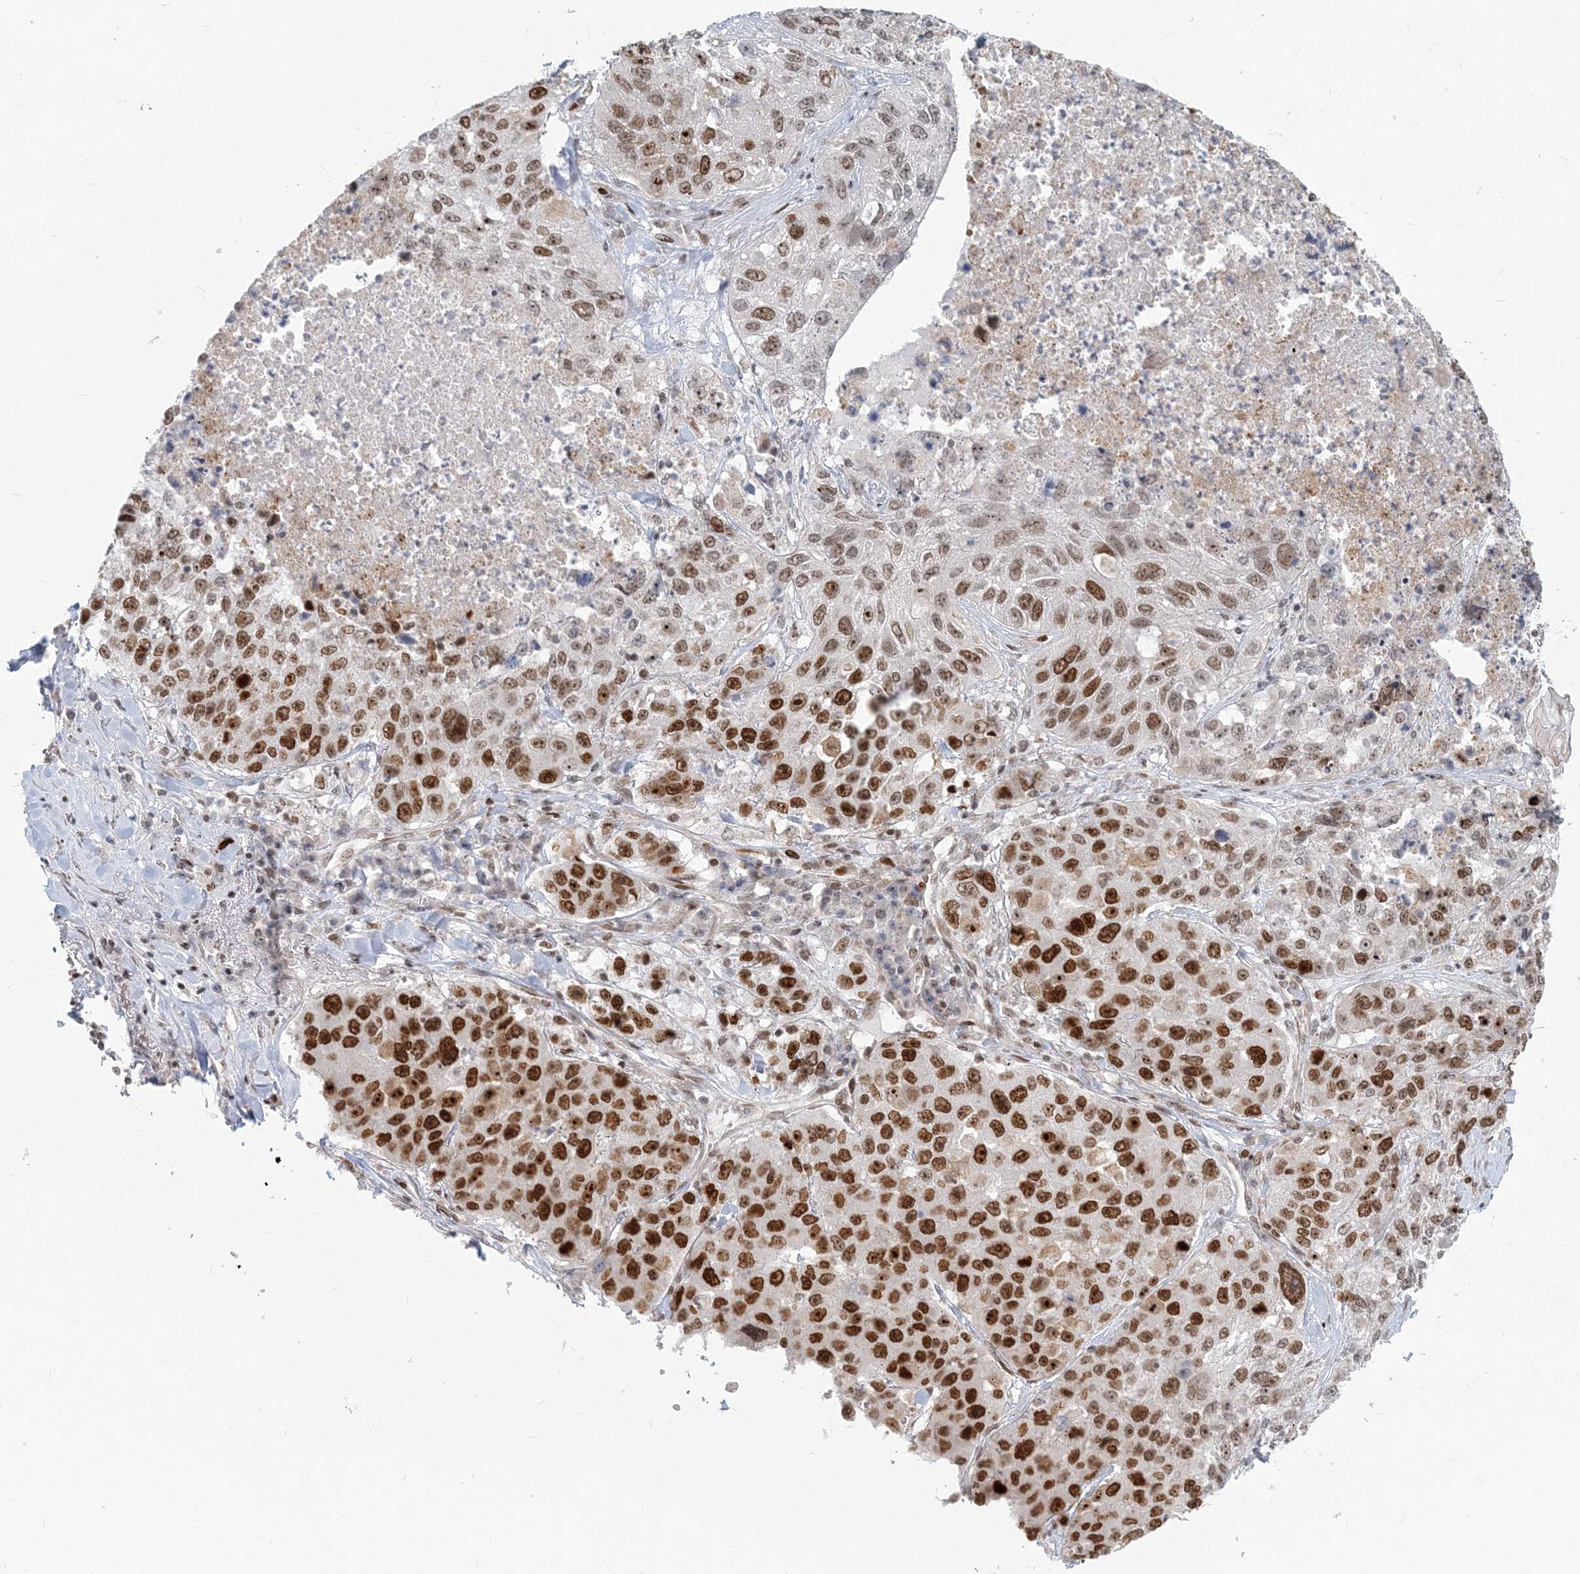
{"staining": {"intensity": "strong", "quantity": "25%-75%", "location": "nuclear"}, "tissue": "lung cancer", "cell_type": "Tumor cells", "image_type": "cancer", "snomed": [{"axis": "morphology", "description": "Squamous cell carcinoma, NOS"}, {"axis": "topography", "description": "Lung"}], "caption": "Tumor cells display high levels of strong nuclear positivity in about 25%-75% of cells in lung squamous cell carcinoma. Nuclei are stained in blue.", "gene": "BAZ1B", "patient": {"sex": "male", "age": 61}}